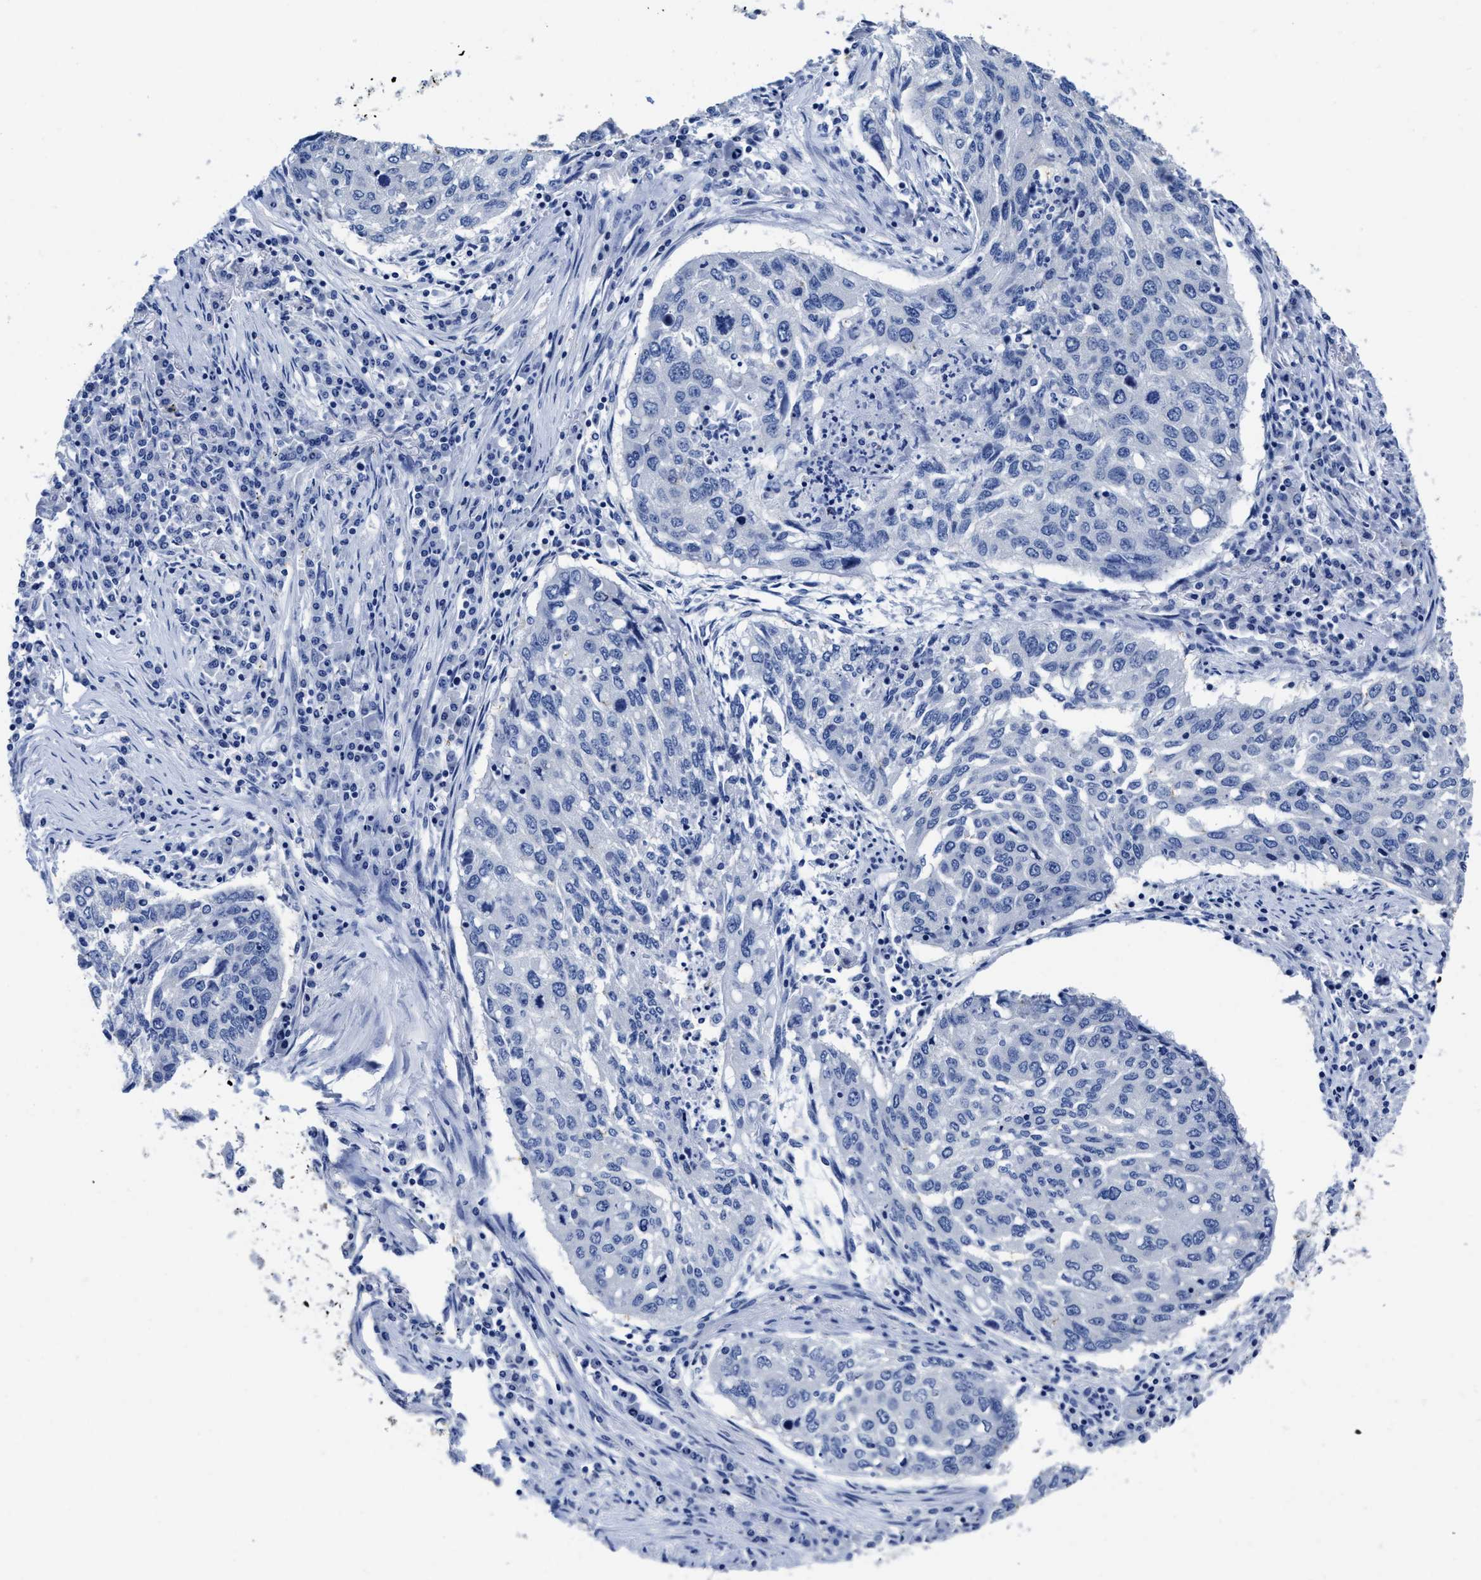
{"staining": {"intensity": "negative", "quantity": "none", "location": "none"}, "tissue": "lung cancer", "cell_type": "Tumor cells", "image_type": "cancer", "snomed": [{"axis": "morphology", "description": "Squamous cell carcinoma, NOS"}, {"axis": "topography", "description": "Lung"}], "caption": "Lung cancer was stained to show a protein in brown. There is no significant positivity in tumor cells.", "gene": "HOOK1", "patient": {"sex": "female", "age": 63}}